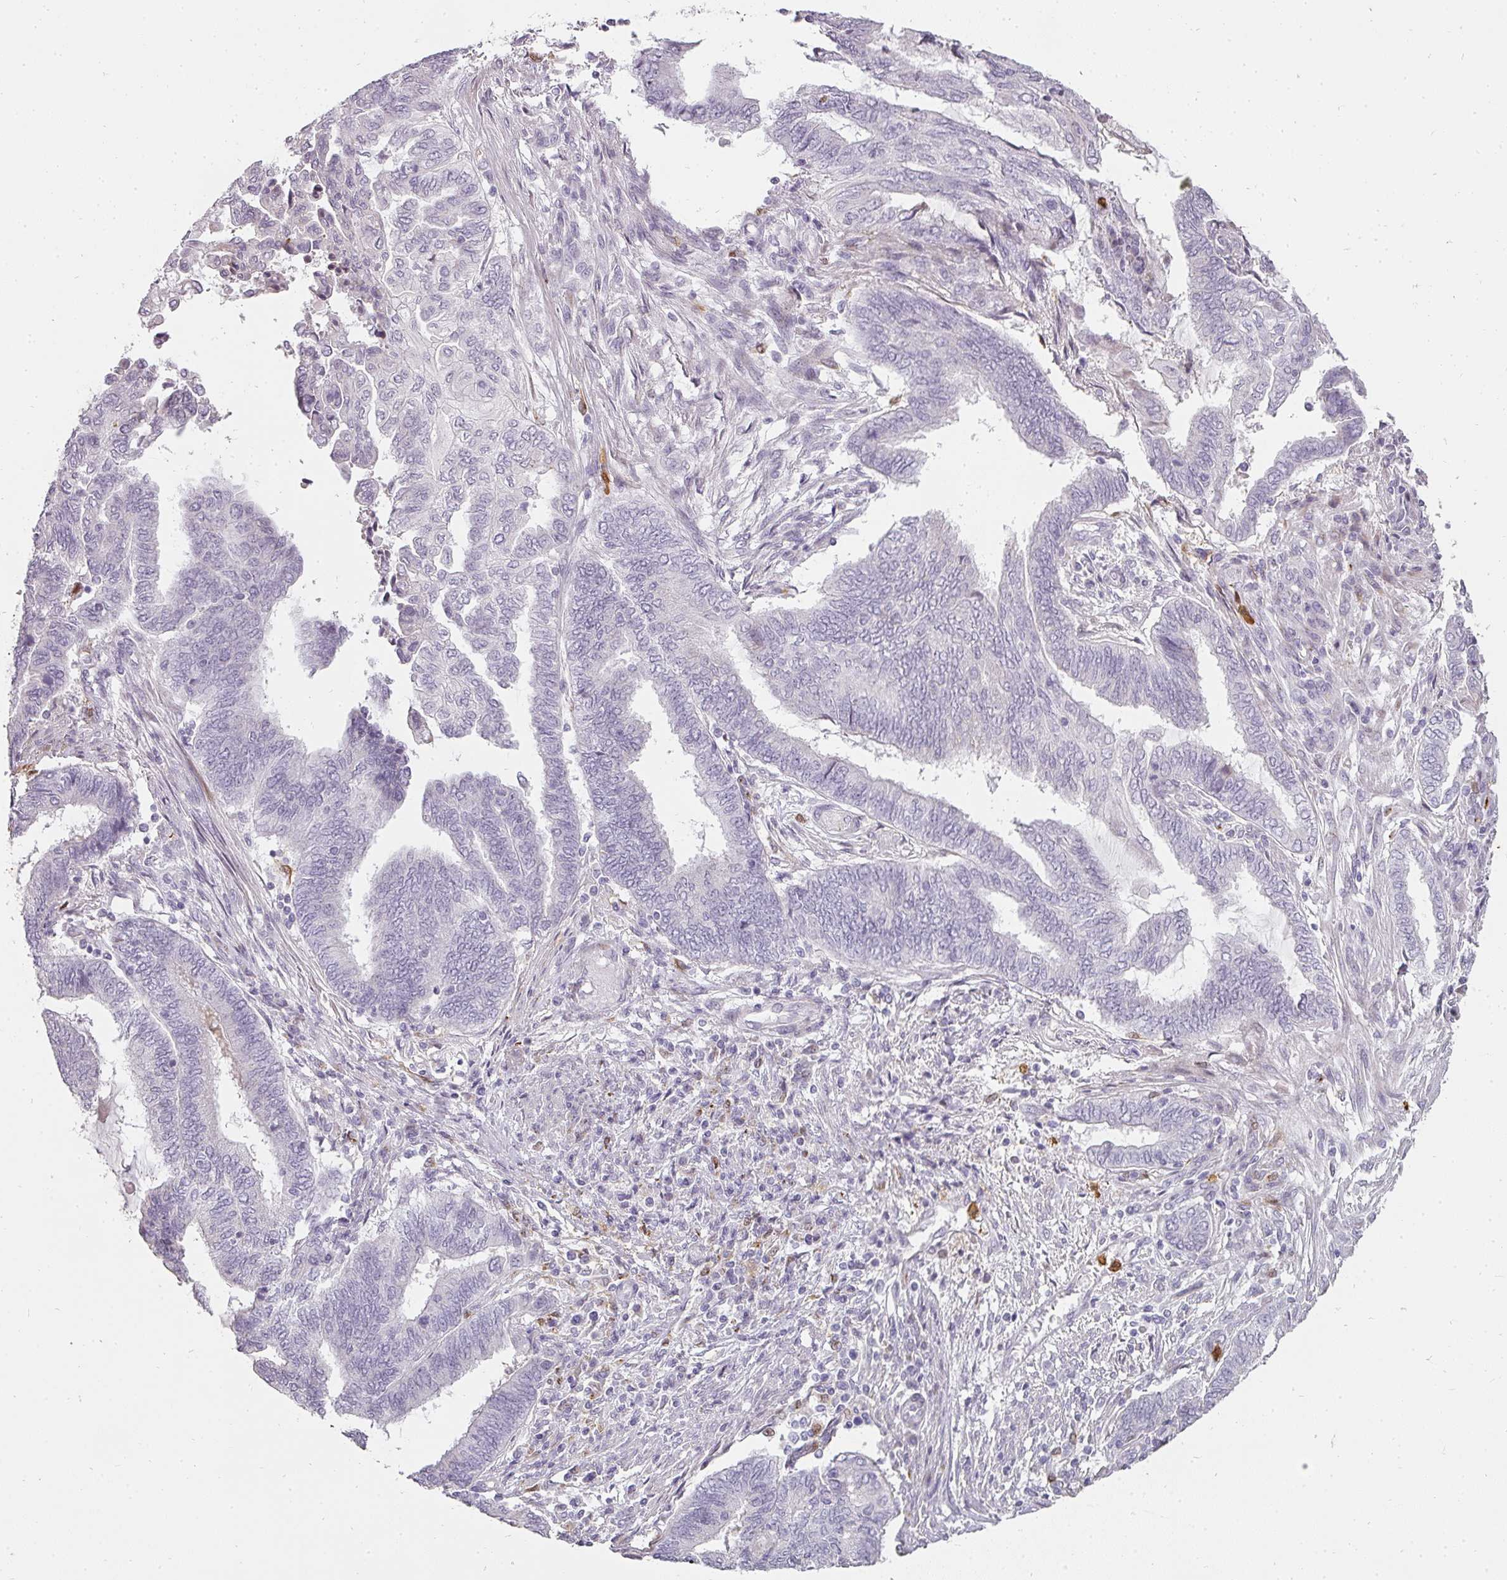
{"staining": {"intensity": "negative", "quantity": "none", "location": "none"}, "tissue": "endometrial cancer", "cell_type": "Tumor cells", "image_type": "cancer", "snomed": [{"axis": "morphology", "description": "Adenocarcinoma, NOS"}, {"axis": "topography", "description": "Uterus"}, {"axis": "topography", "description": "Endometrium"}], "caption": "A micrograph of adenocarcinoma (endometrial) stained for a protein exhibits no brown staining in tumor cells.", "gene": "BIK", "patient": {"sex": "female", "age": 70}}